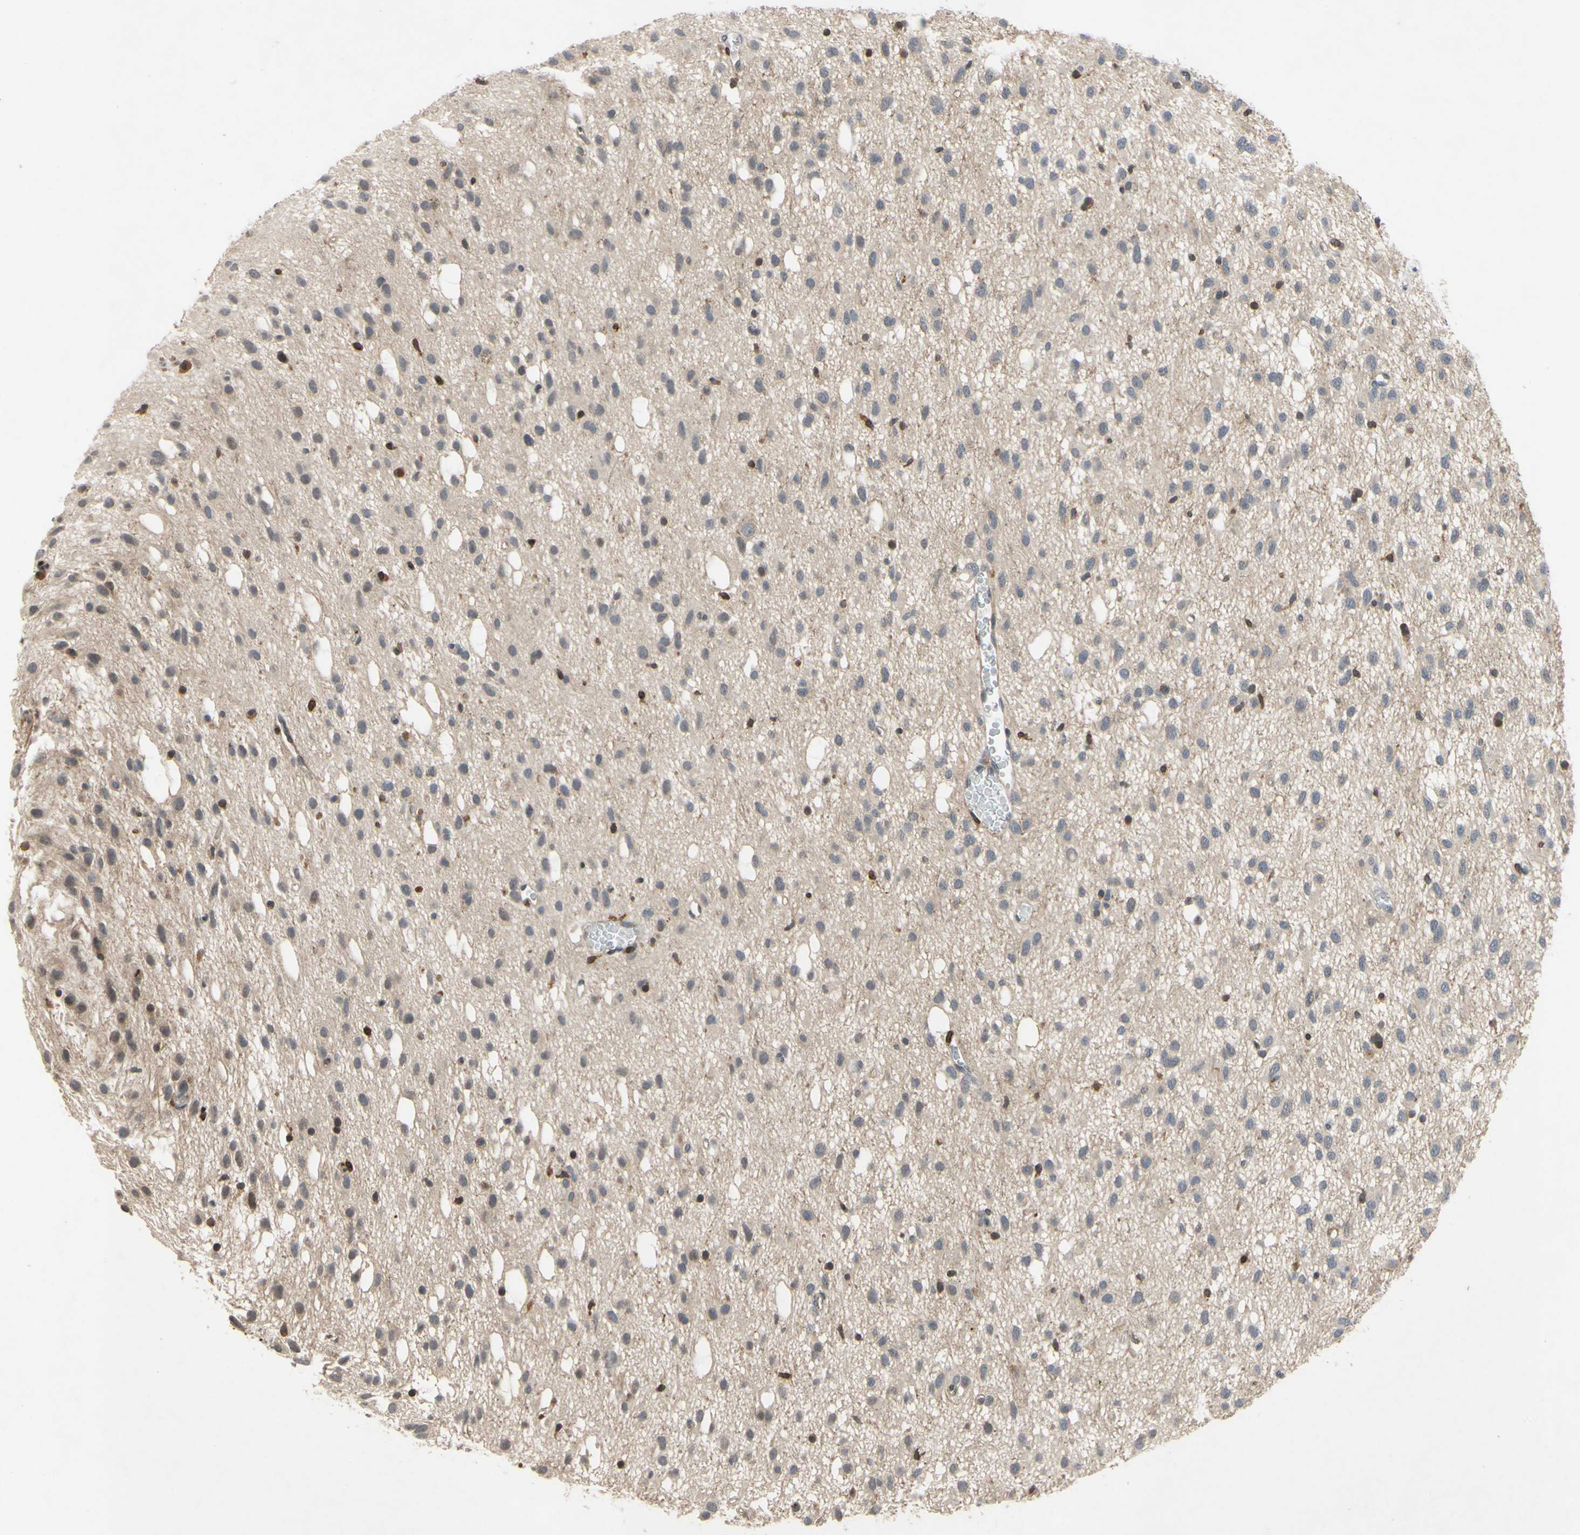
{"staining": {"intensity": "weak", "quantity": "<25%", "location": "nuclear"}, "tissue": "glioma", "cell_type": "Tumor cells", "image_type": "cancer", "snomed": [{"axis": "morphology", "description": "Glioma, malignant, Low grade"}, {"axis": "topography", "description": "Brain"}], "caption": "The photomicrograph exhibits no significant positivity in tumor cells of malignant glioma (low-grade).", "gene": "PLXNA2", "patient": {"sex": "male", "age": 77}}